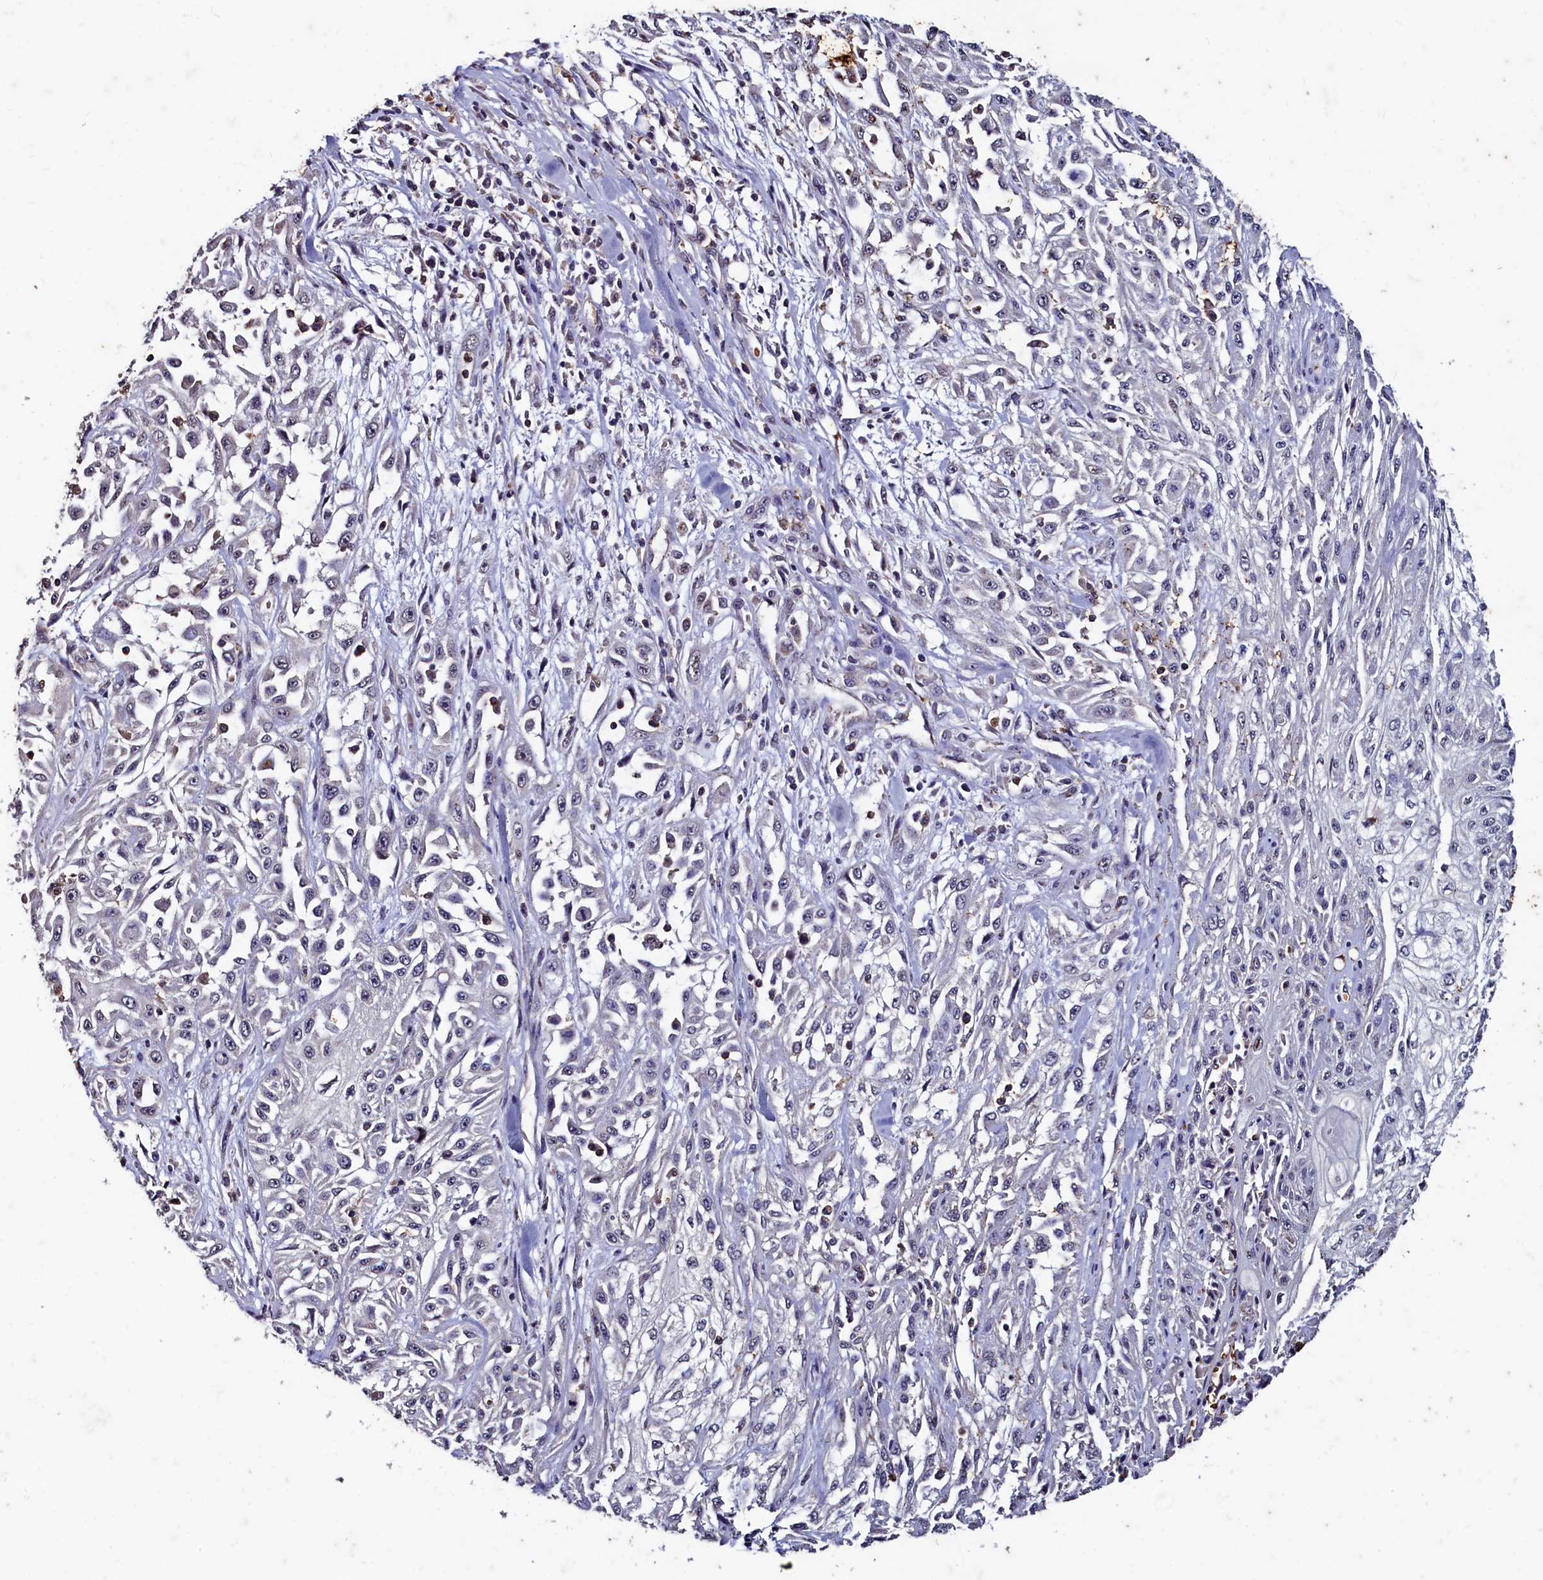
{"staining": {"intensity": "negative", "quantity": "none", "location": "none"}, "tissue": "skin cancer", "cell_type": "Tumor cells", "image_type": "cancer", "snomed": [{"axis": "morphology", "description": "Squamous cell carcinoma, NOS"}, {"axis": "morphology", "description": "Squamous cell carcinoma, metastatic, NOS"}, {"axis": "topography", "description": "Skin"}, {"axis": "topography", "description": "Lymph node"}], "caption": "Immunohistochemistry (IHC) micrograph of neoplastic tissue: human squamous cell carcinoma (skin) stained with DAB displays no significant protein positivity in tumor cells.", "gene": "CSTPP1", "patient": {"sex": "male", "age": 75}}